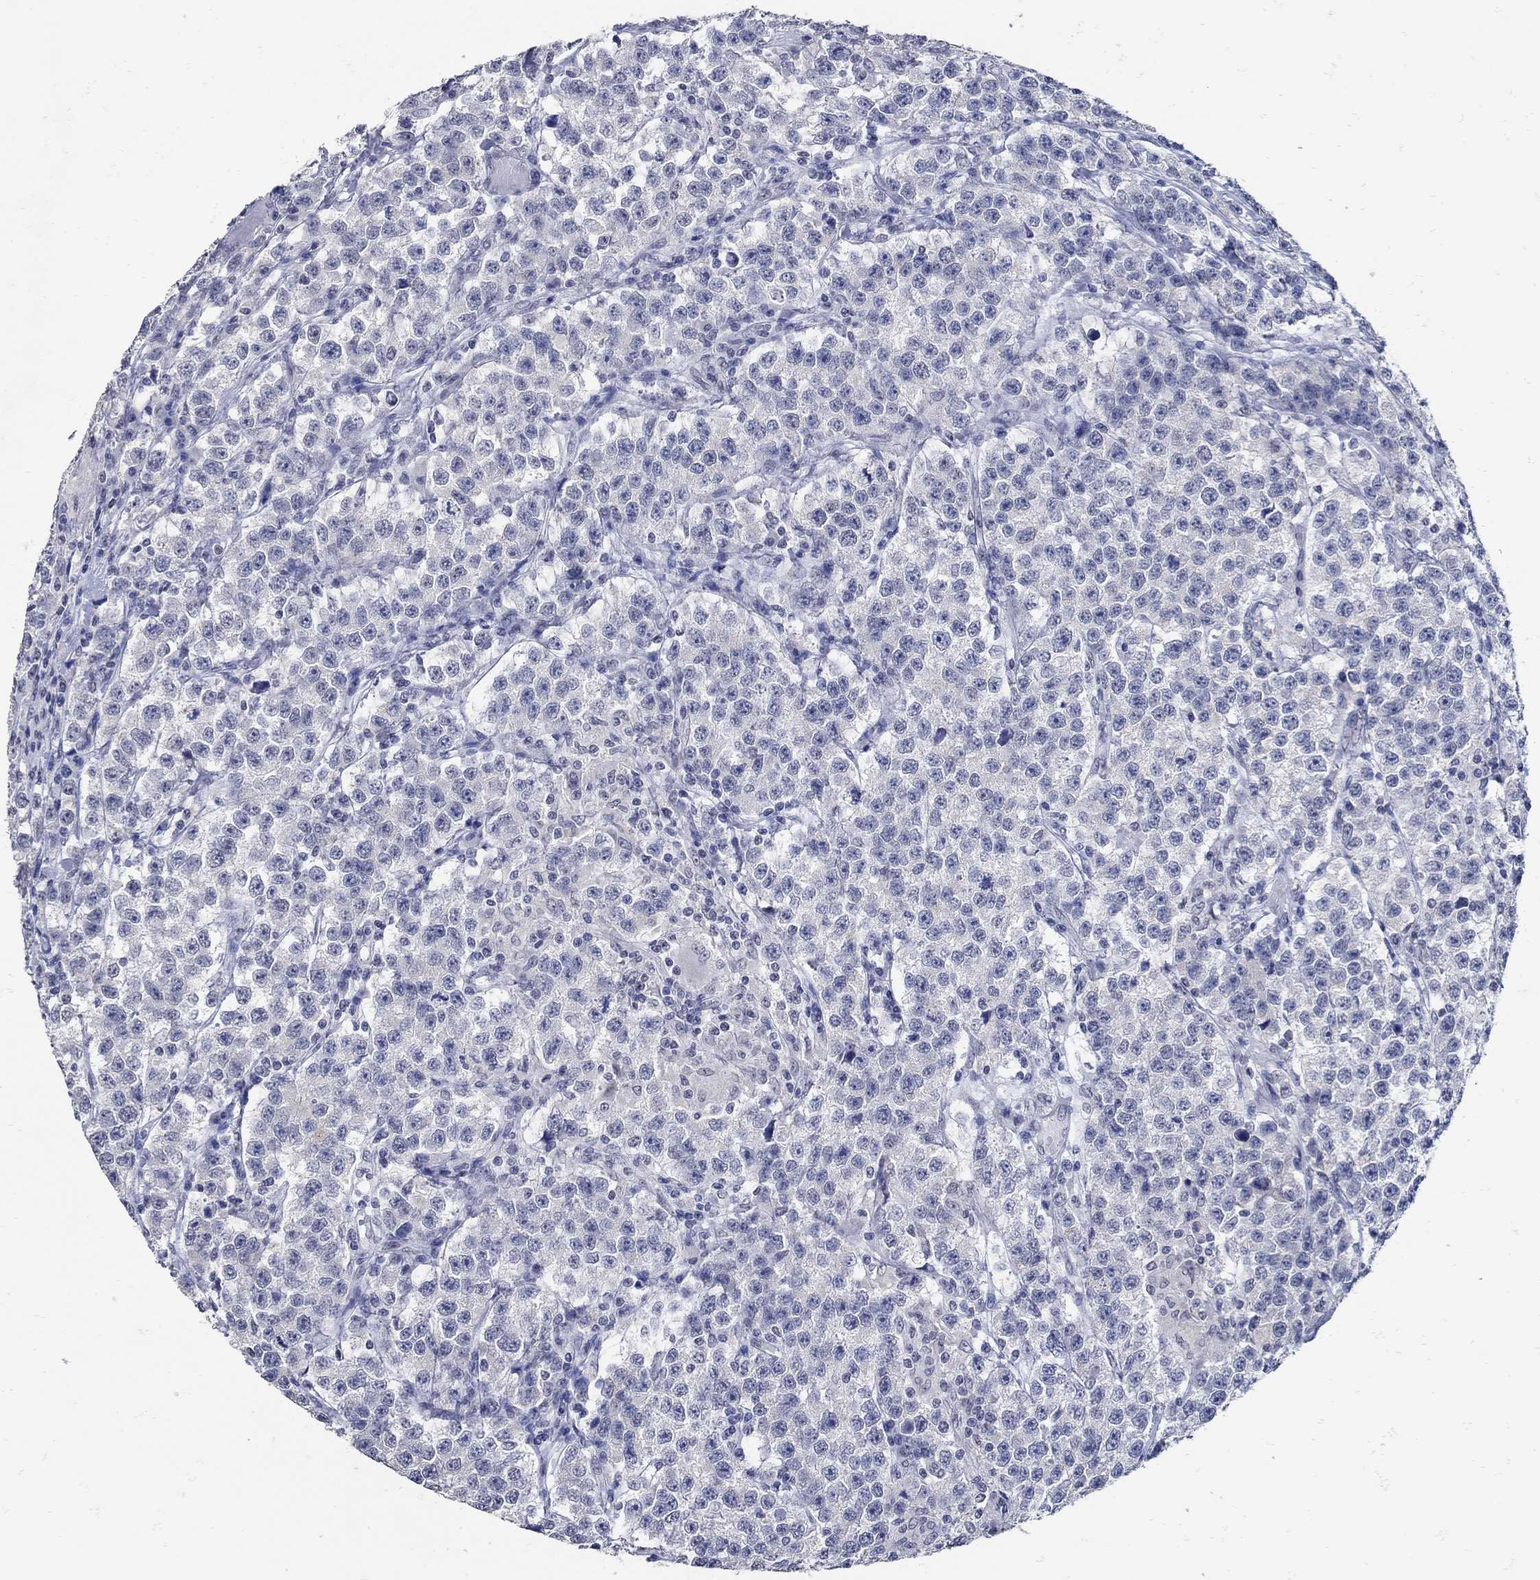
{"staining": {"intensity": "negative", "quantity": "none", "location": "none"}, "tissue": "testis cancer", "cell_type": "Tumor cells", "image_type": "cancer", "snomed": [{"axis": "morphology", "description": "Seminoma, NOS"}, {"axis": "topography", "description": "Testis"}], "caption": "Tumor cells show no significant protein staining in seminoma (testis). Brightfield microscopy of immunohistochemistry (IHC) stained with DAB (3,3'-diaminobenzidine) (brown) and hematoxylin (blue), captured at high magnification.", "gene": "KCNN3", "patient": {"sex": "male", "age": 59}}